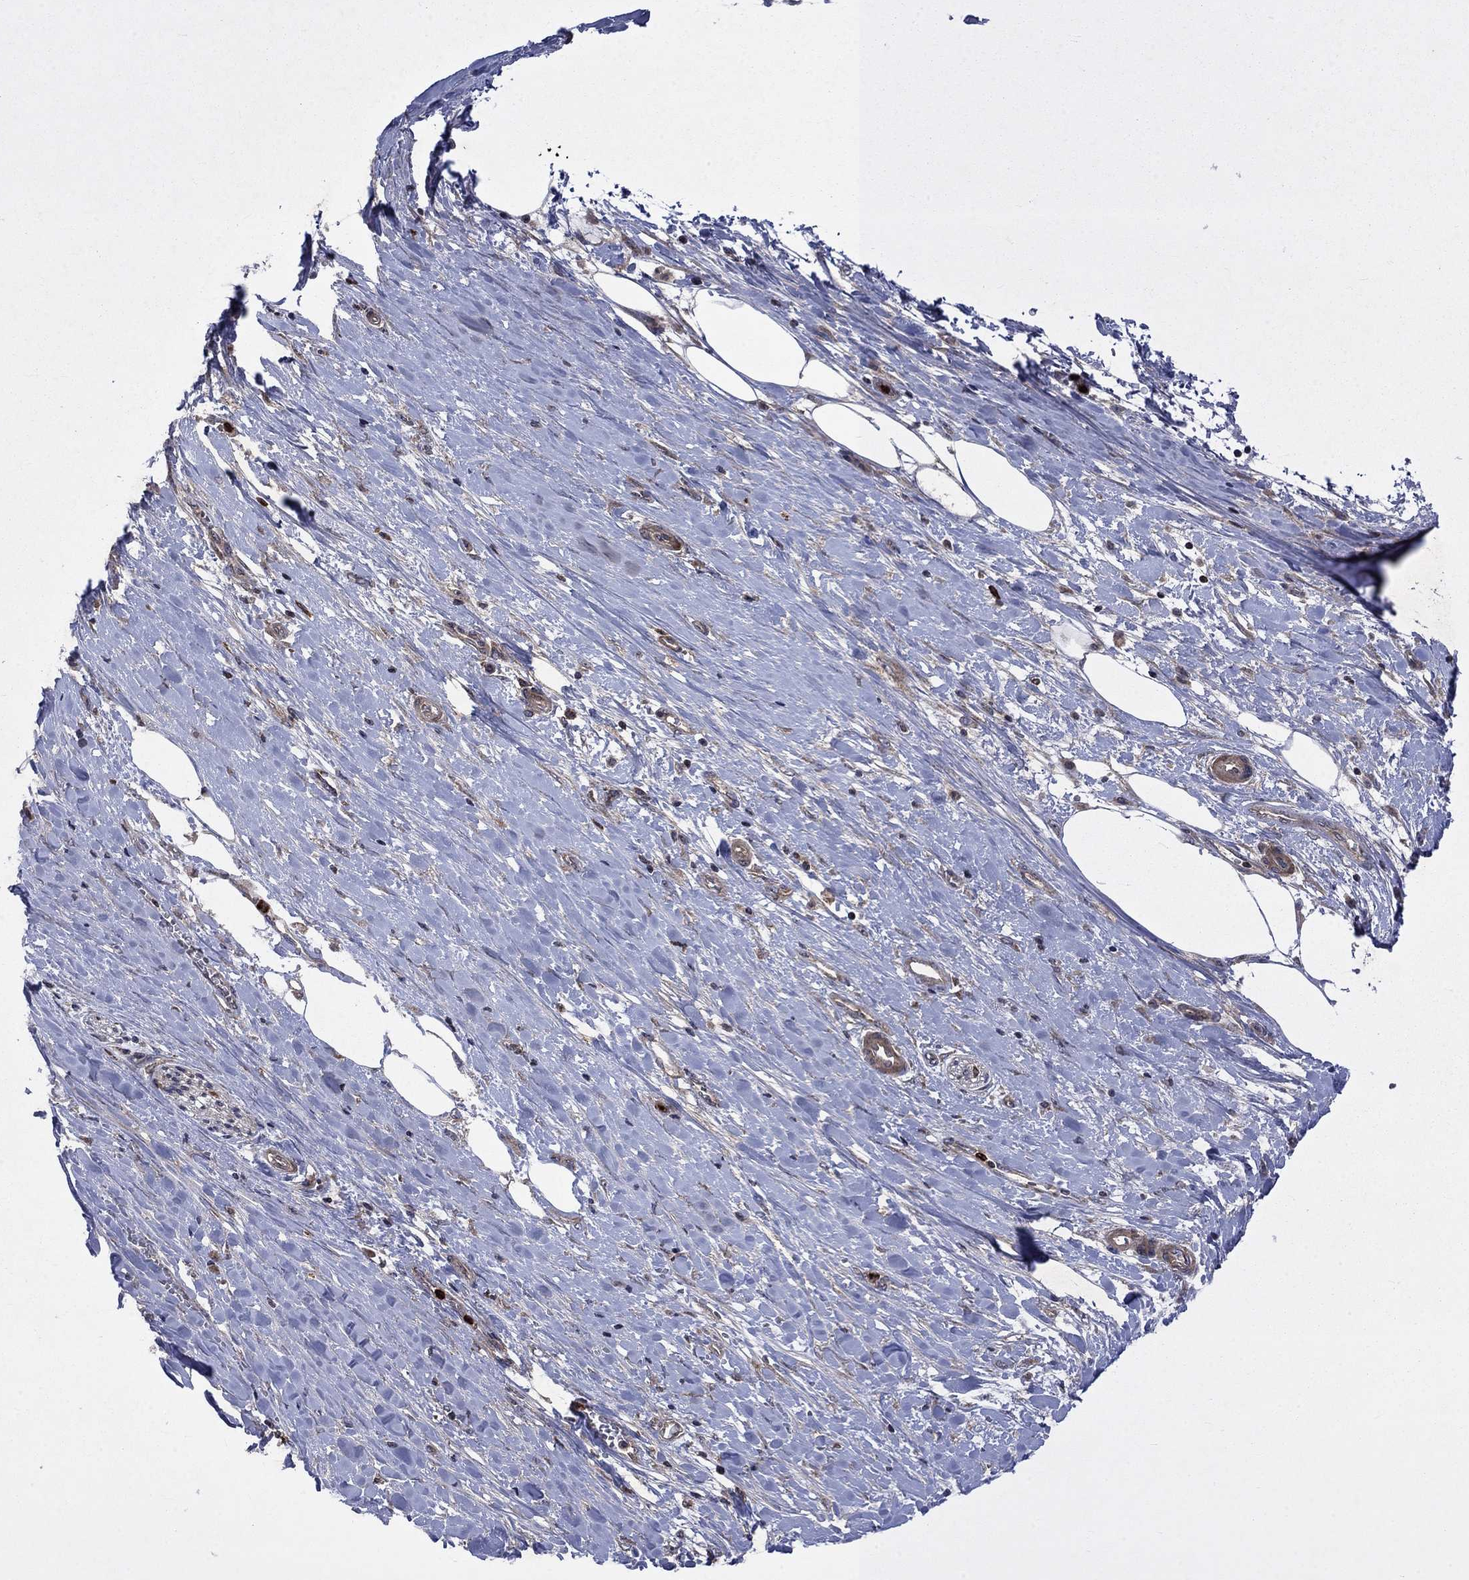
{"staining": {"intensity": "weak", "quantity": ">75%", "location": "cytoplasmic/membranous"}, "tissue": "pancreatic cancer", "cell_type": "Tumor cells", "image_type": "cancer", "snomed": [{"axis": "morphology", "description": "Adenocarcinoma, NOS"}, {"axis": "topography", "description": "Pancreas"}], "caption": "A micrograph of pancreatic adenocarcinoma stained for a protein displays weak cytoplasmic/membranous brown staining in tumor cells.", "gene": "TMEM33", "patient": {"sex": "male", "age": 50}}